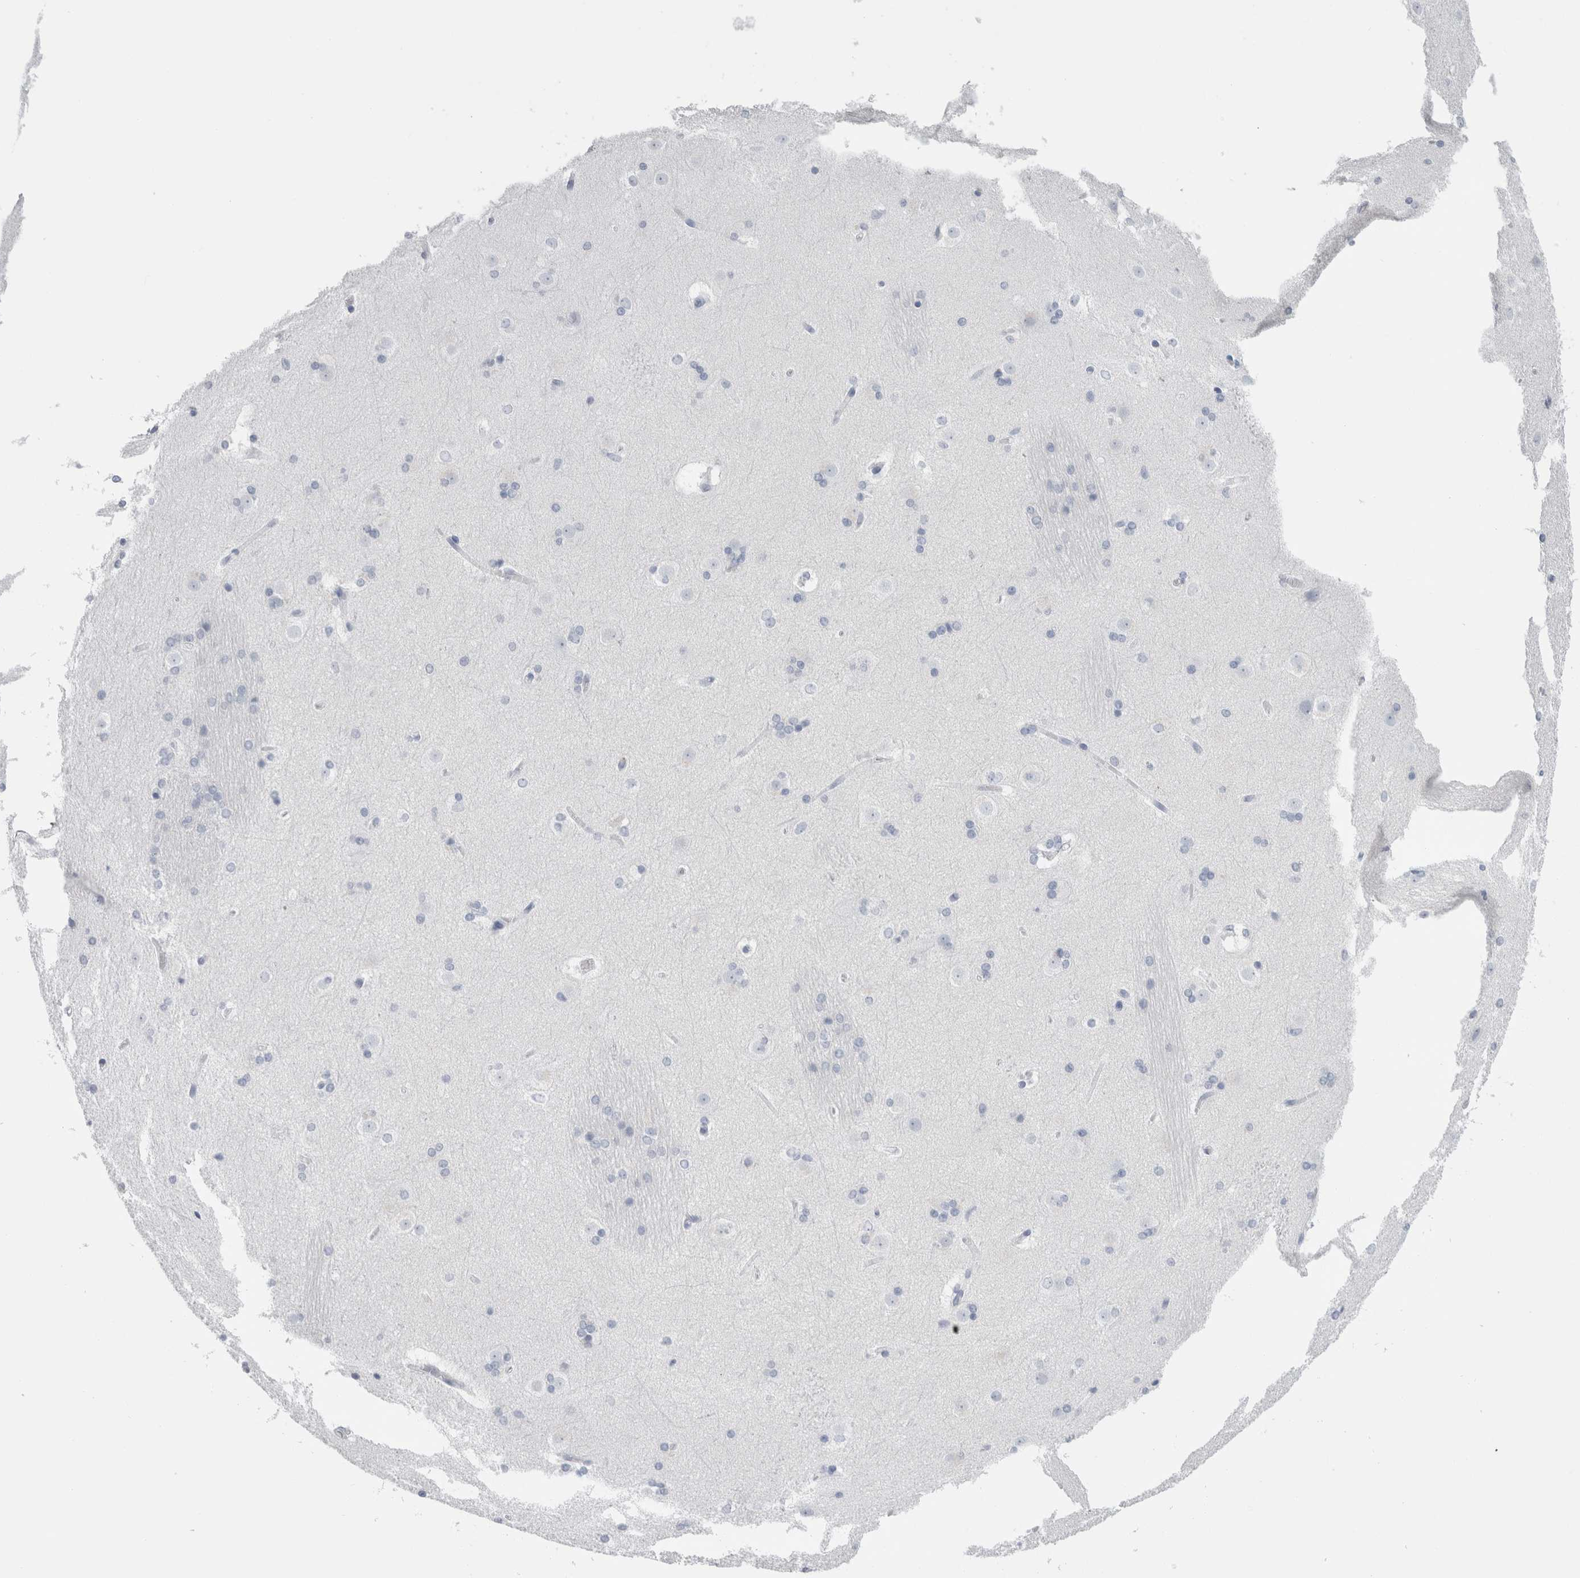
{"staining": {"intensity": "negative", "quantity": "none", "location": "none"}, "tissue": "caudate", "cell_type": "Glial cells", "image_type": "normal", "snomed": [{"axis": "morphology", "description": "Normal tissue, NOS"}, {"axis": "topography", "description": "Lateral ventricle wall"}], "caption": "IHC of benign caudate exhibits no expression in glial cells.", "gene": "S100A8", "patient": {"sex": "female", "age": 19}}